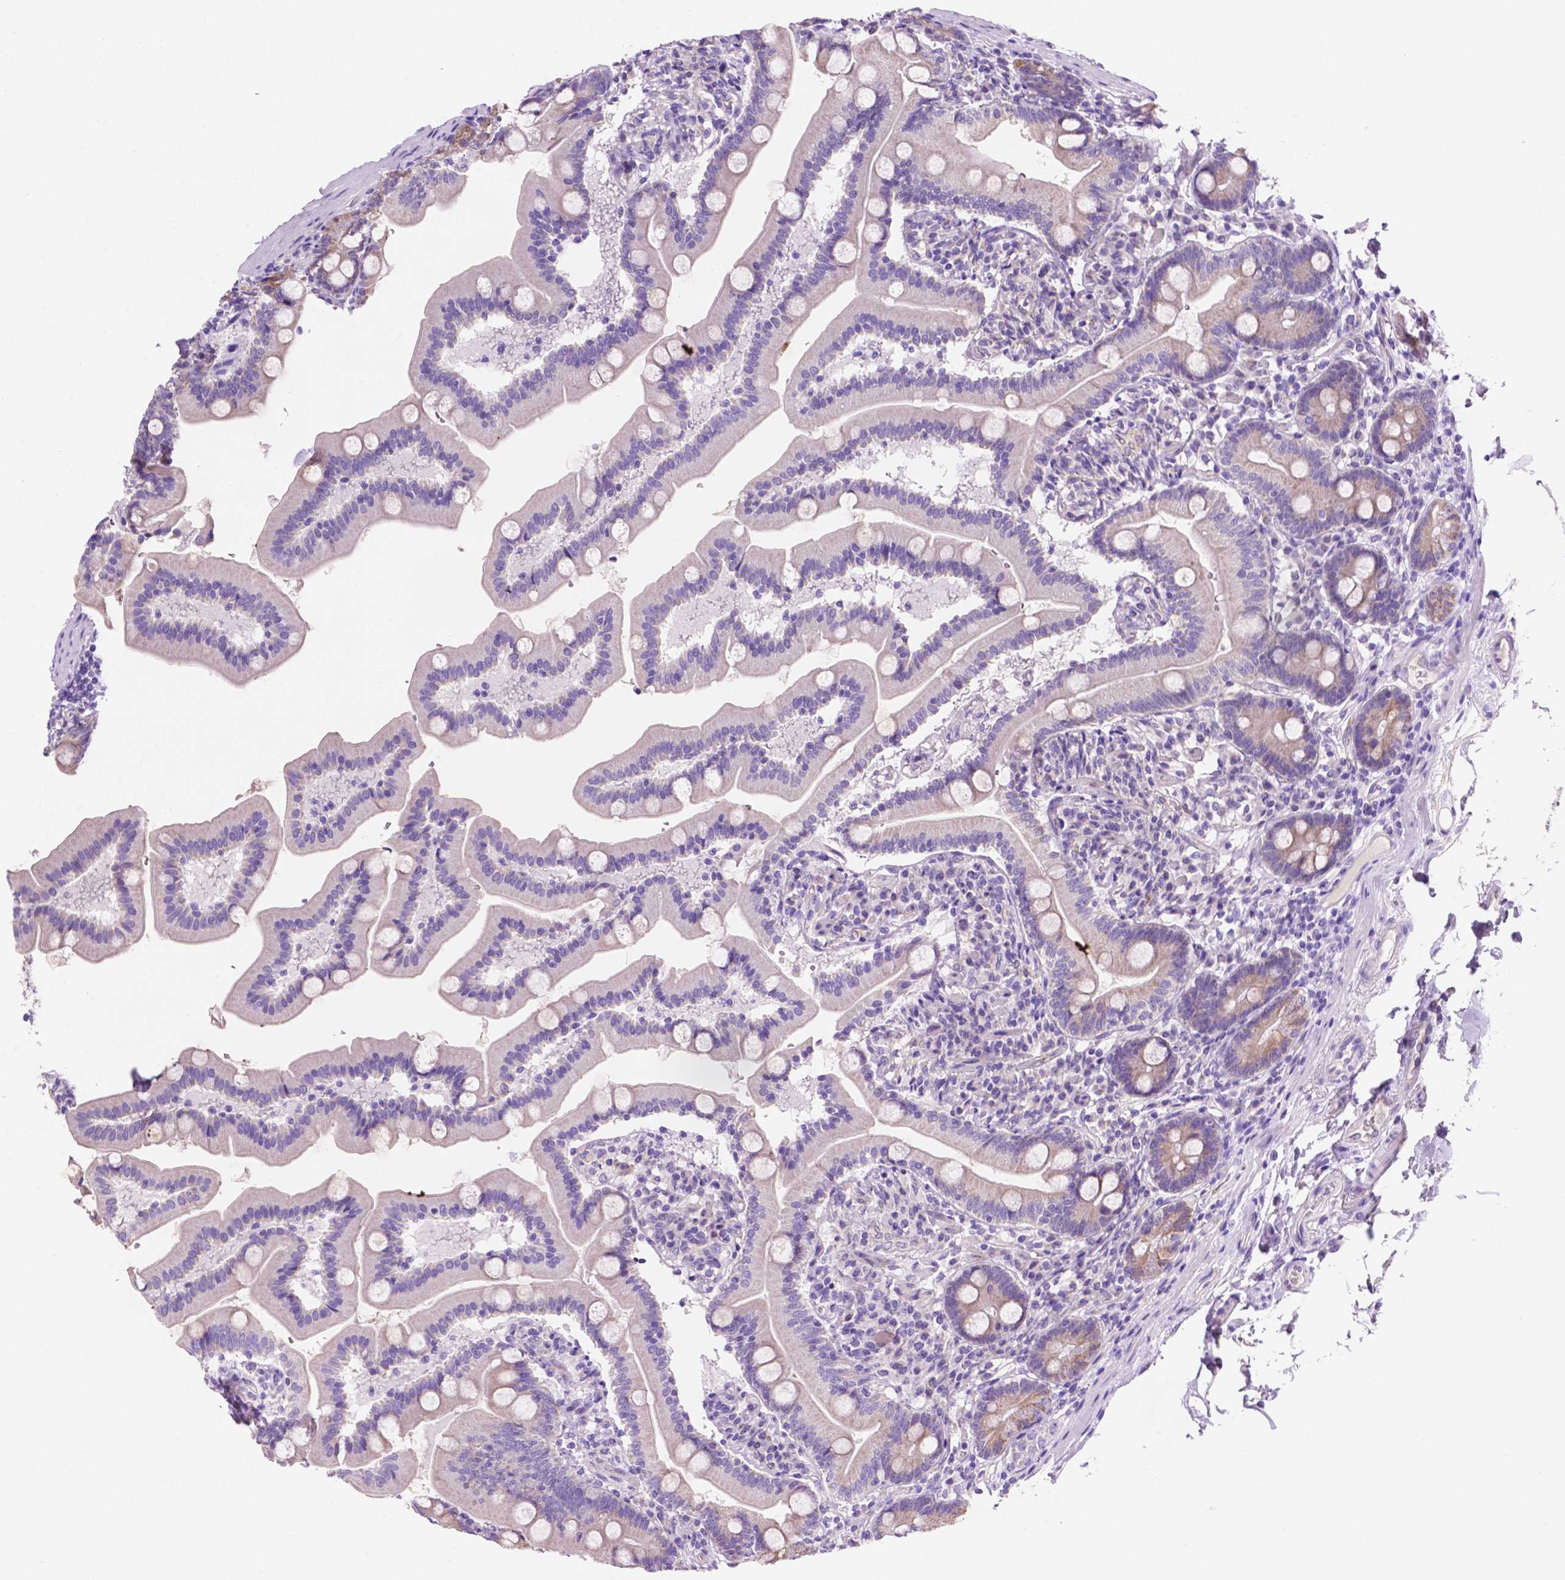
{"staining": {"intensity": "moderate", "quantity": "<25%", "location": "cytoplasmic/membranous"}, "tissue": "duodenum", "cell_type": "Glandular cells", "image_type": "normal", "snomed": [{"axis": "morphology", "description": "Normal tissue, NOS"}, {"axis": "topography", "description": "Duodenum"}], "caption": "Immunohistochemical staining of unremarkable human duodenum exhibits moderate cytoplasmic/membranous protein expression in about <25% of glandular cells. The staining was performed using DAB (3,3'-diaminobenzidine), with brown indicating positive protein expression. Nuclei are stained blue with hematoxylin.", "gene": "CEACAM7", "patient": {"sex": "female", "age": 67}}